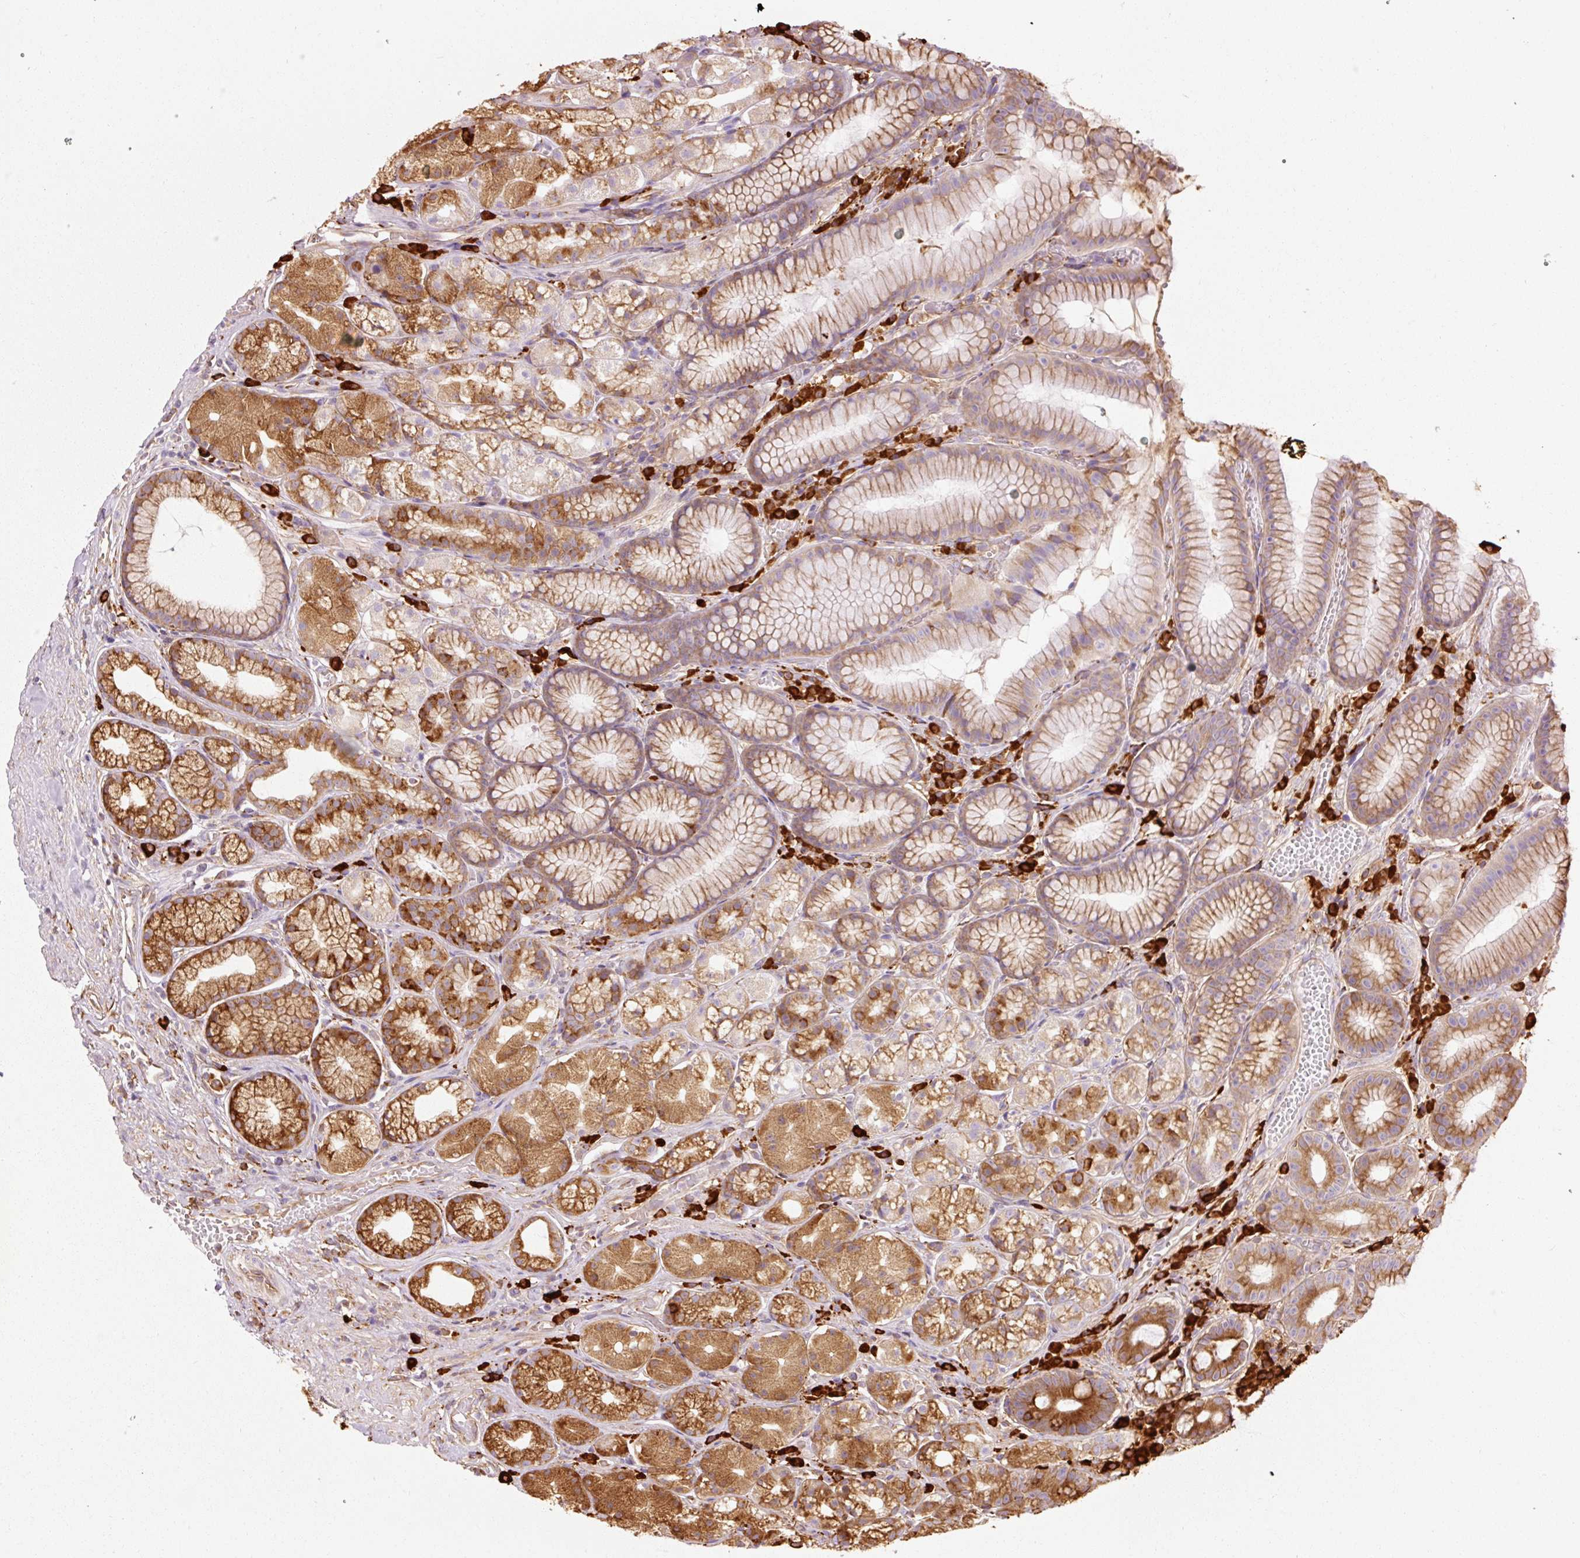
{"staining": {"intensity": "moderate", "quantity": ">75%", "location": "cytoplasmic/membranous"}, "tissue": "stomach", "cell_type": "Glandular cells", "image_type": "normal", "snomed": [{"axis": "morphology", "description": "Normal tissue, NOS"}, {"axis": "topography", "description": "Smooth muscle"}, {"axis": "topography", "description": "Stomach"}], "caption": "IHC (DAB (3,3'-diaminobenzidine)) staining of normal stomach shows moderate cytoplasmic/membranous protein positivity in about >75% of glandular cells. The staining was performed using DAB, with brown indicating positive protein expression. Nuclei are stained blue with hematoxylin.", "gene": "ENSG00000256500", "patient": {"sex": "male", "age": 70}}